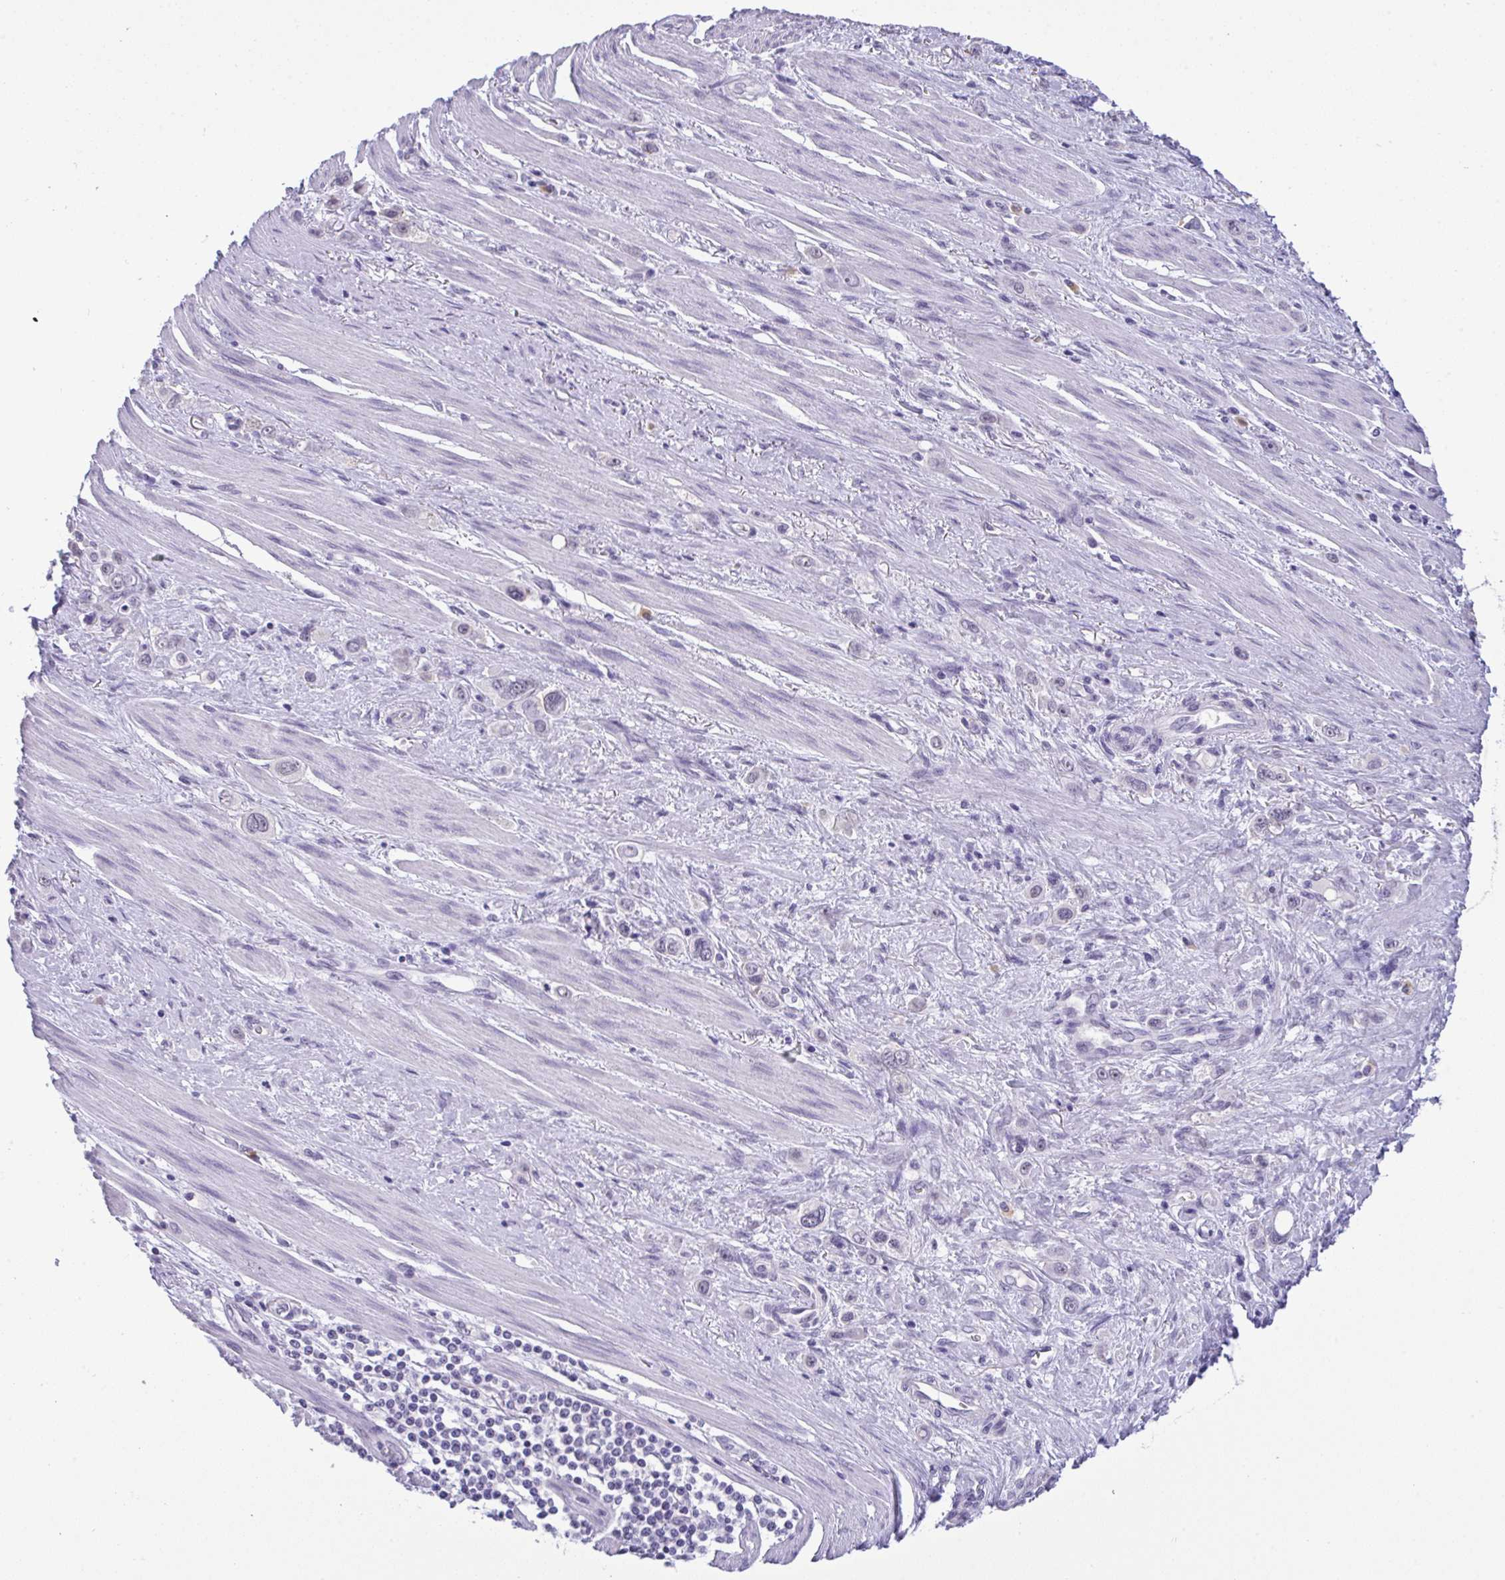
{"staining": {"intensity": "negative", "quantity": "none", "location": "none"}, "tissue": "stomach cancer", "cell_type": "Tumor cells", "image_type": "cancer", "snomed": [{"axis": "morphology", "description": "Adenocarcinoma, NOS"}, {"axis": "topography", "description": "Stomach, upper"}], "caption": "A micrograph of stomach adenocarcinoma stained for a protein demonstrates no brown staining in tumor cells. (Immunohistochemistry, brightfield microscopy, high magnification).", "gene": "YBX2", "patient": {"sex": "male", "age": 75}}